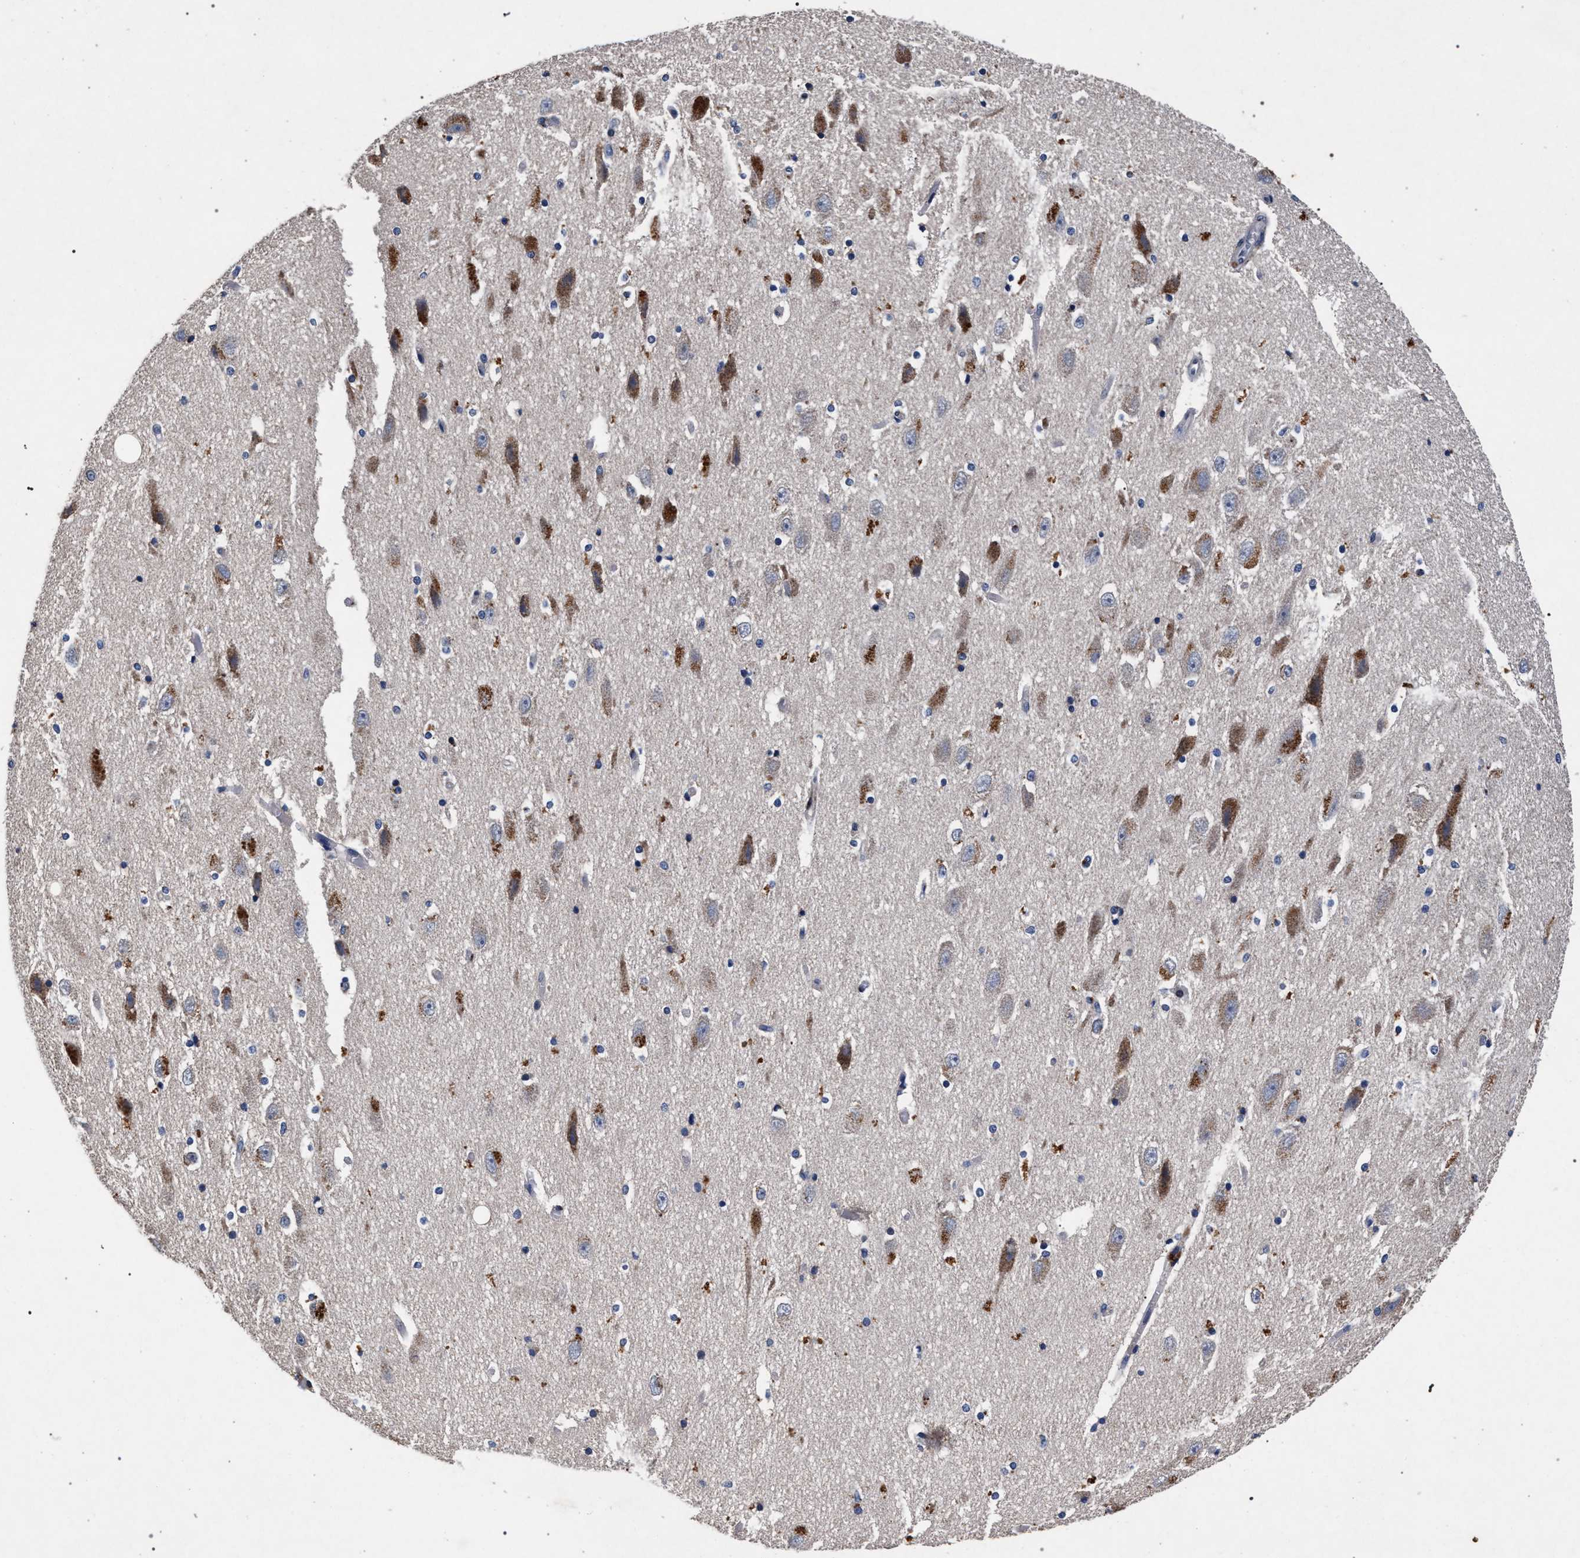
{"staining": {"intensity": "moderate", "quantity": "<25%", "location": "cytoplasmic/membranous"}, "tissue": "hippocampus", "cell_type": "Glial cells", "image_type": "normal", "snomed": [{"axis": "morphology", "description": "Normal tissue, NOS"}, {"axis": "topography", "description": "Hippocampus"}], "caption": "Unremarkable hippocampus was stained to show a protein in brown. There is low levels of moderate cytoplasmic/membranous positivity in approximately <25% of glial cells. (DAB IHC, brown staining for protein, blue staining for nuclei).", "gene": "NEK7", "patient": {"sex": "female", "age": 19}}